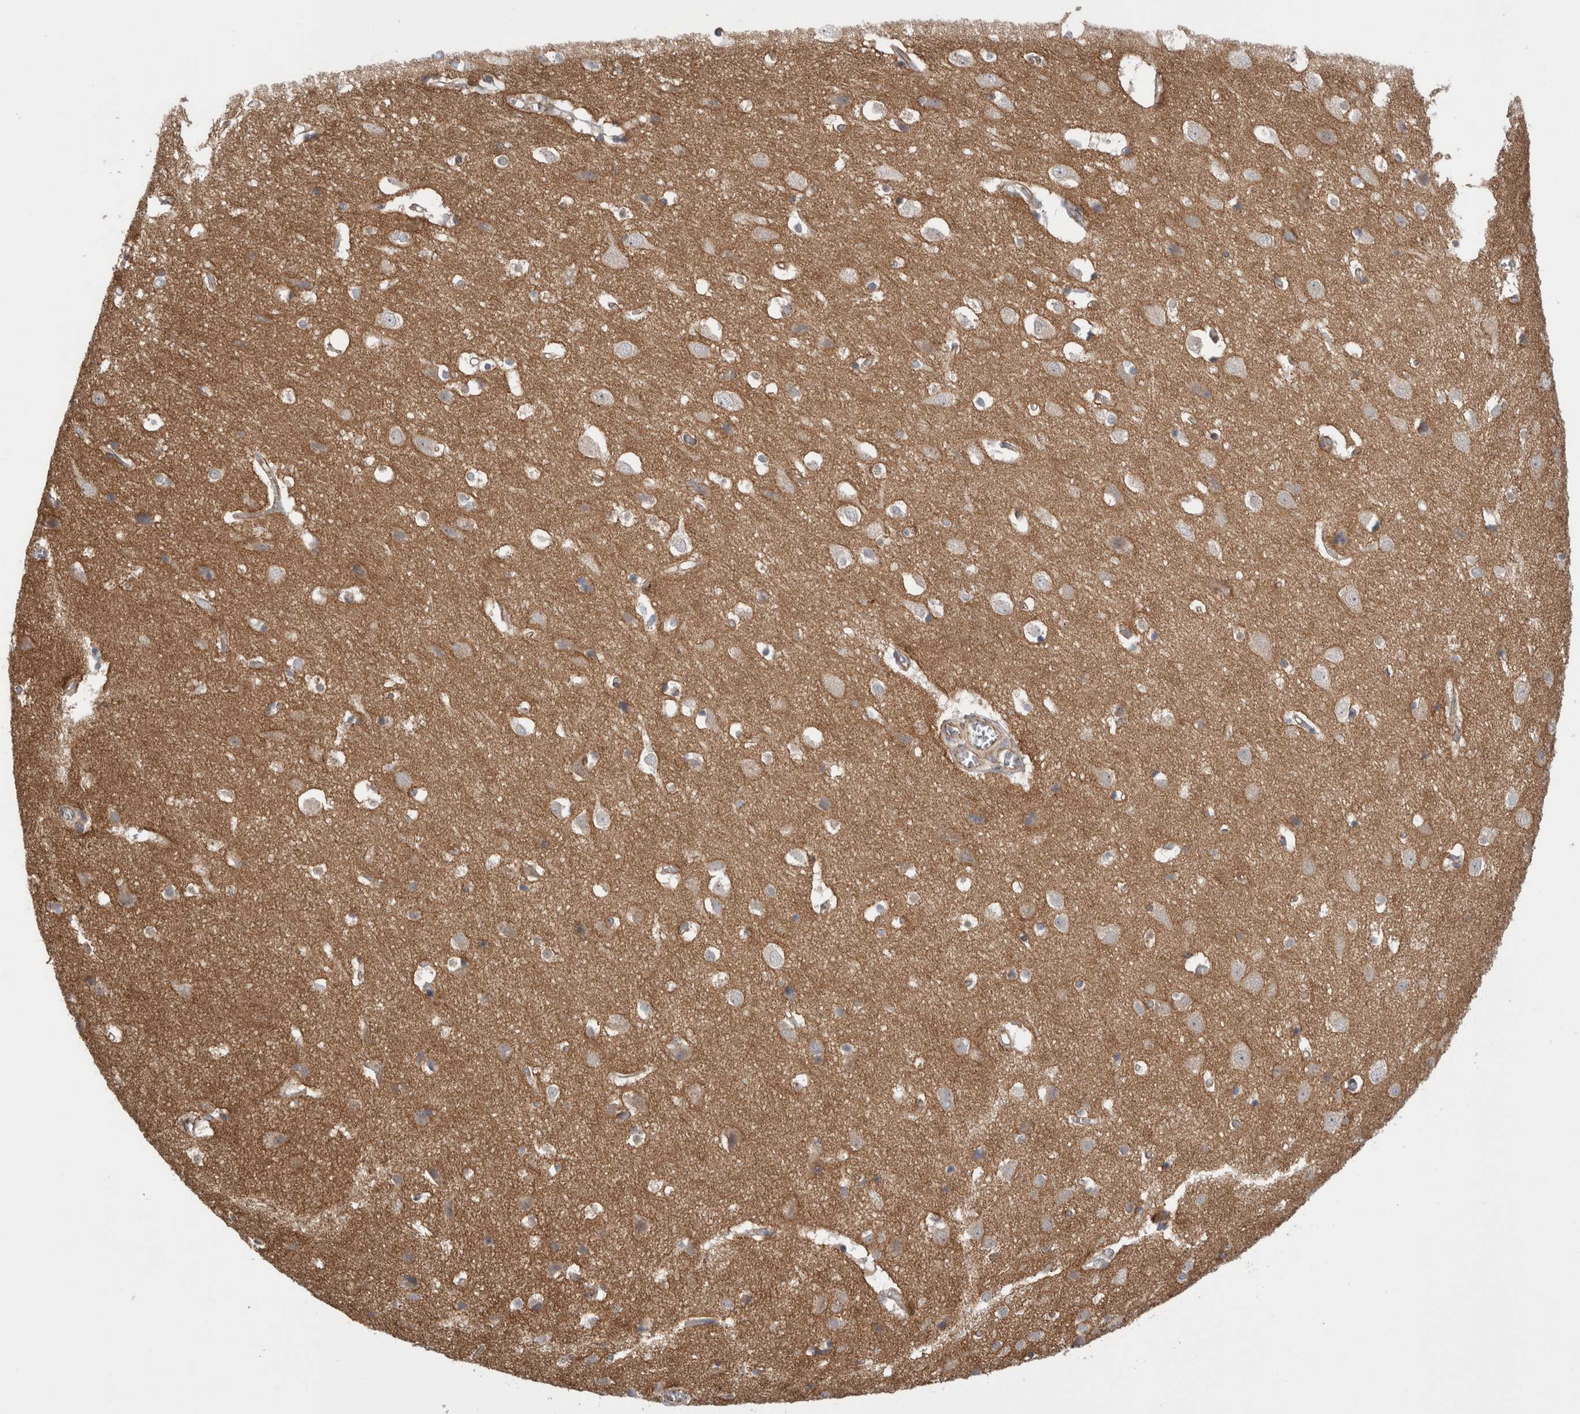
{"staining": {"intensity": "negative", "quantity": "none", "location": "none"}, "tissue": "cerebral cortex", "cell_type": "Endothelial cells", "image_type": "normal", "snomed": [{"axis": "morphology", "description": "Normal tissue, NOS"}, {"axis": "topography", "description": "Cerebral cortex"}], "caption": "DAB immunohistochemical staining of benign human cerebral cortex shows no significant staining in endothelial cells. Brightfield microscopy of immunohistochemistry stained with DAB (3,3'-diaminobenzidine) (brown) and hematoxylin (blue), captured at high magnification.", "gene": "TAFA5", "patient": {"sex": "male", "age": 54}}